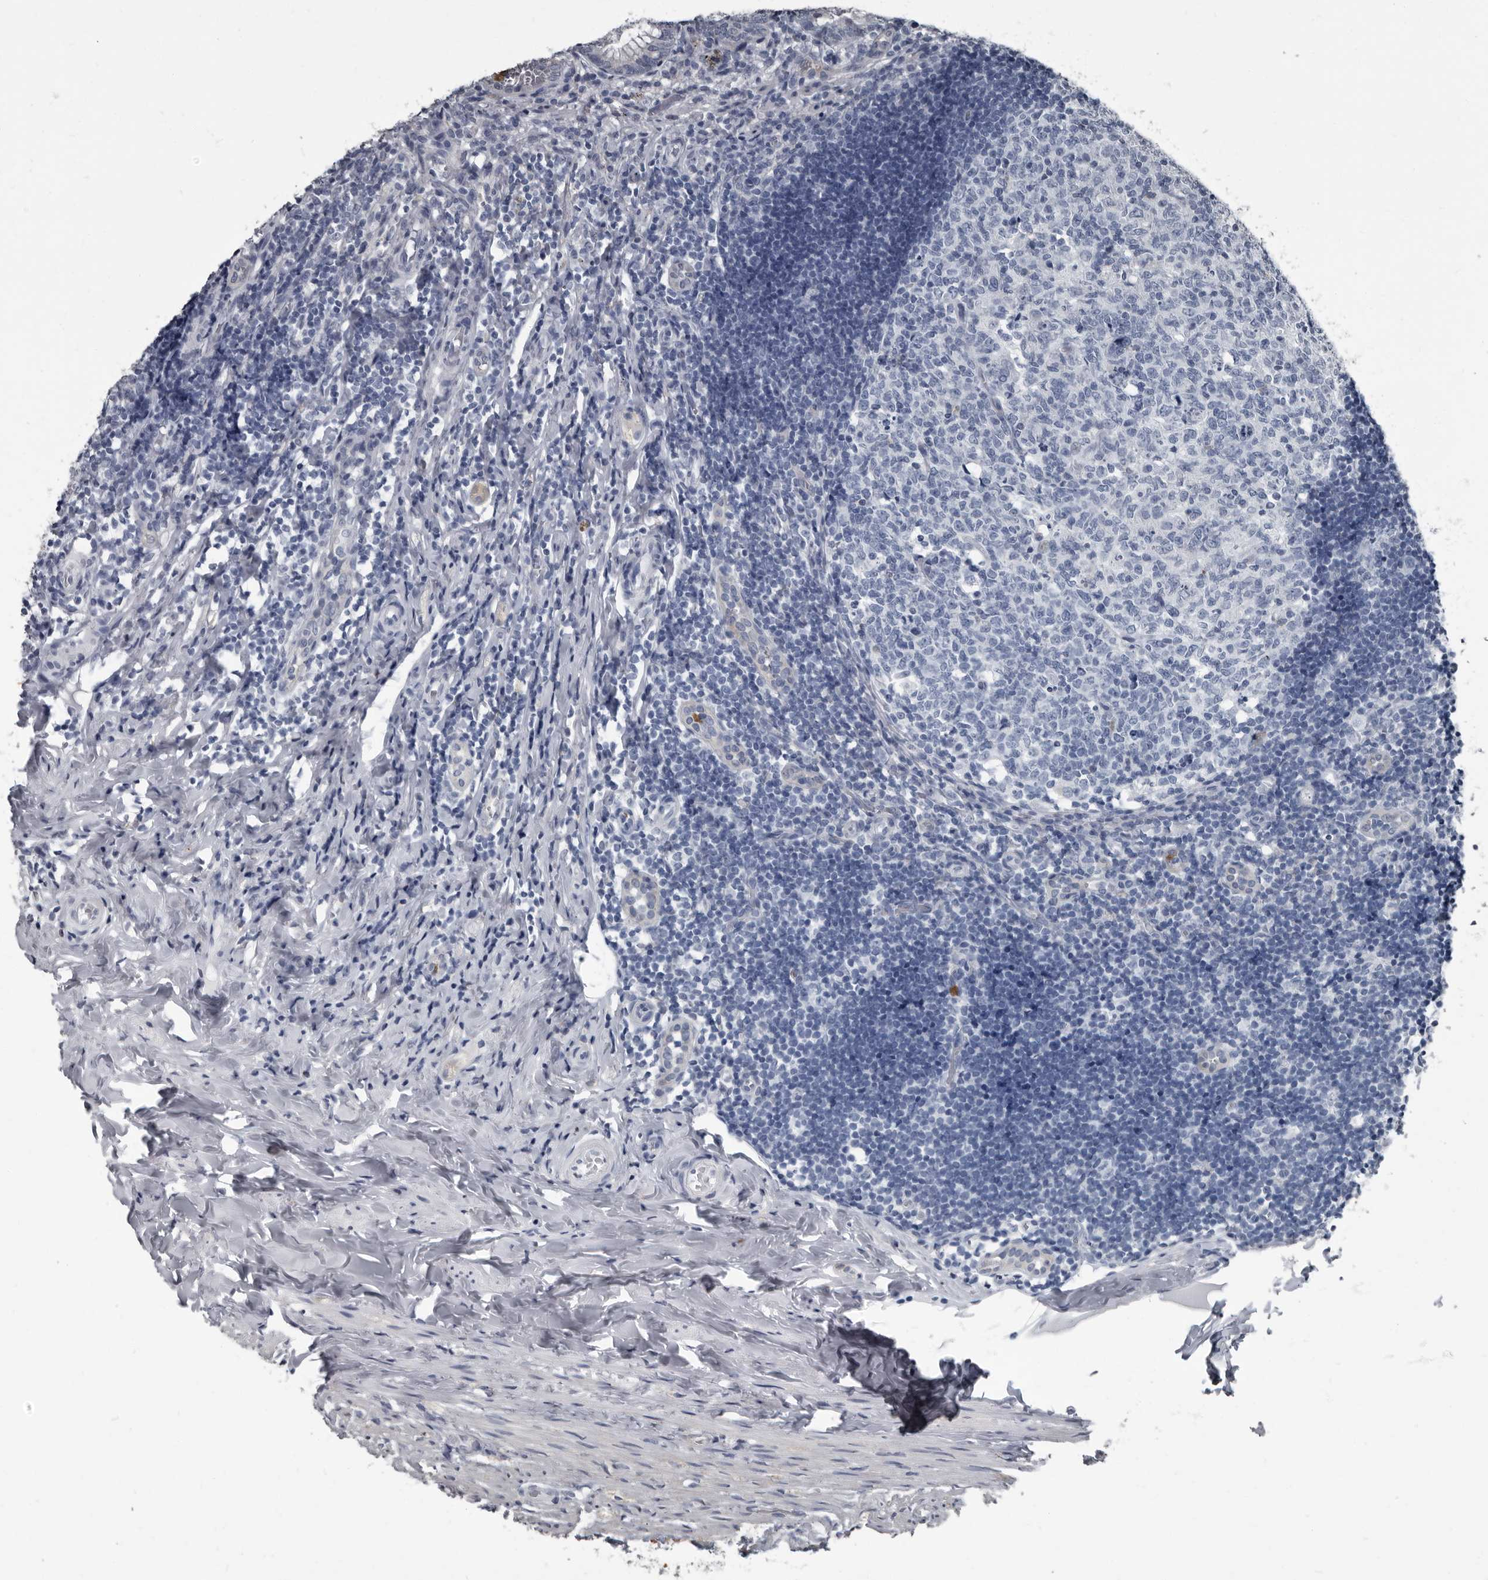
{"staining": {"intensity": "negative", "quantity": "none", "location": "none"}, "tissue": "appendix", "cell_type": "Glandular cells", "image_type": "normal", "snomed": [{"axis": "morphology", "description": "Normal tissue, NOS"}, {"axis": "topography", "description": "Appendix"}], "caption": "Immunohistochemistry (IHC) of normal human appendix shows no positivity in glandular cells. (Brightfield microscopy of DAB (3,3'-diaminobenzidine) immunohistochemistry (IHC) at high magnification).", "gene": "TPD52L1", "patient": {"sex": "male", "age": 8}}